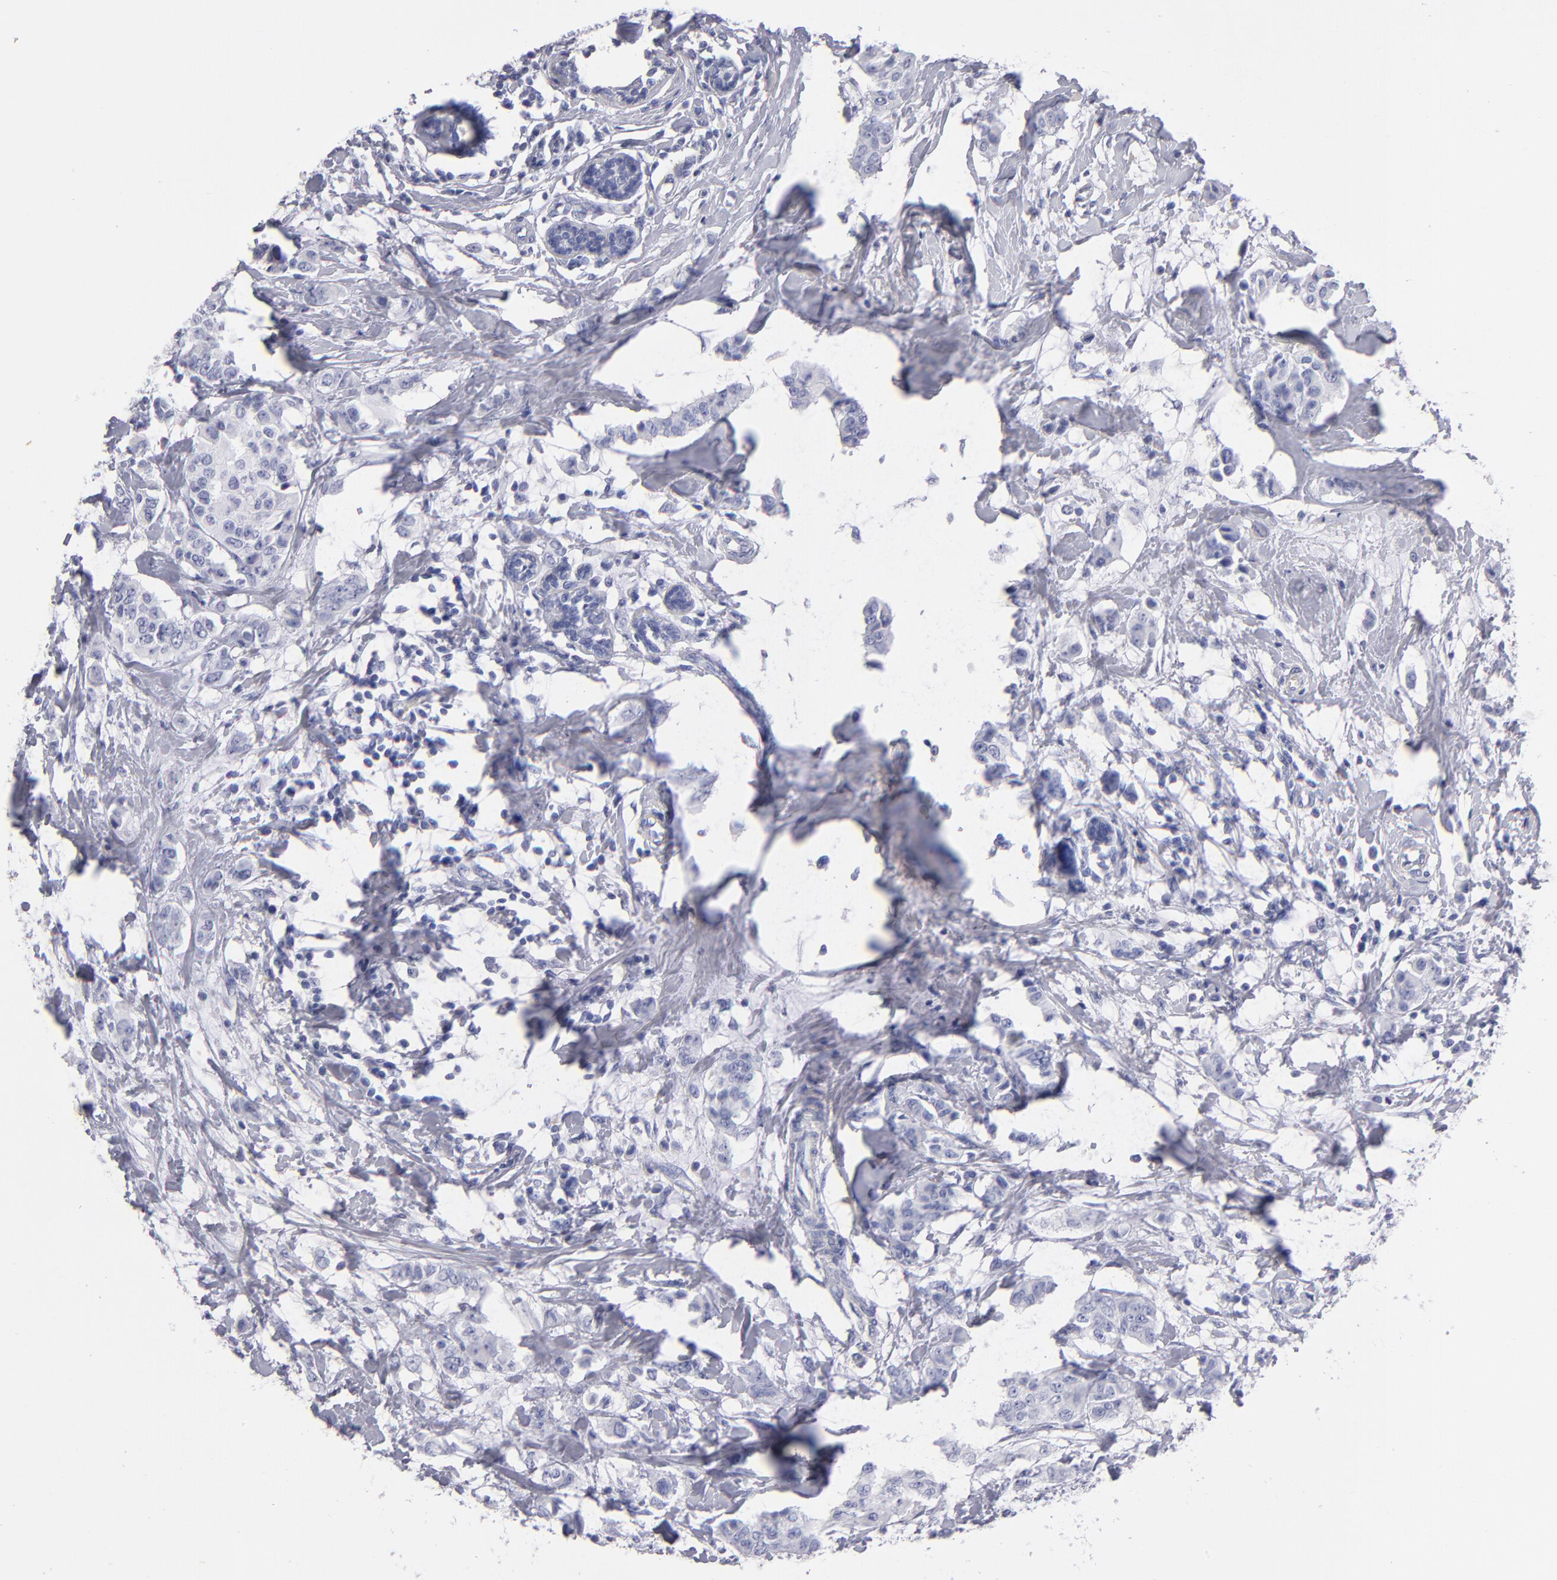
{"staining": {"intensity": "negative", "quantity": "none", "location": "none"}, "tissue": "breast cancer", "cell_type": "Tumor cells", "image_type": "cancer", "snomed": [{"axis": "morphology", "description": "Duct carcinoma"}, {"axis": "topography", "description": "Breast"}], "caption": "This is an immunohistochemistry (IHC) histopathology image of invasive ductal carcinoma (breast). There is no staining in tumor cells.", "gene": "MB", "patient": {"sex": "female", "age": 40}}